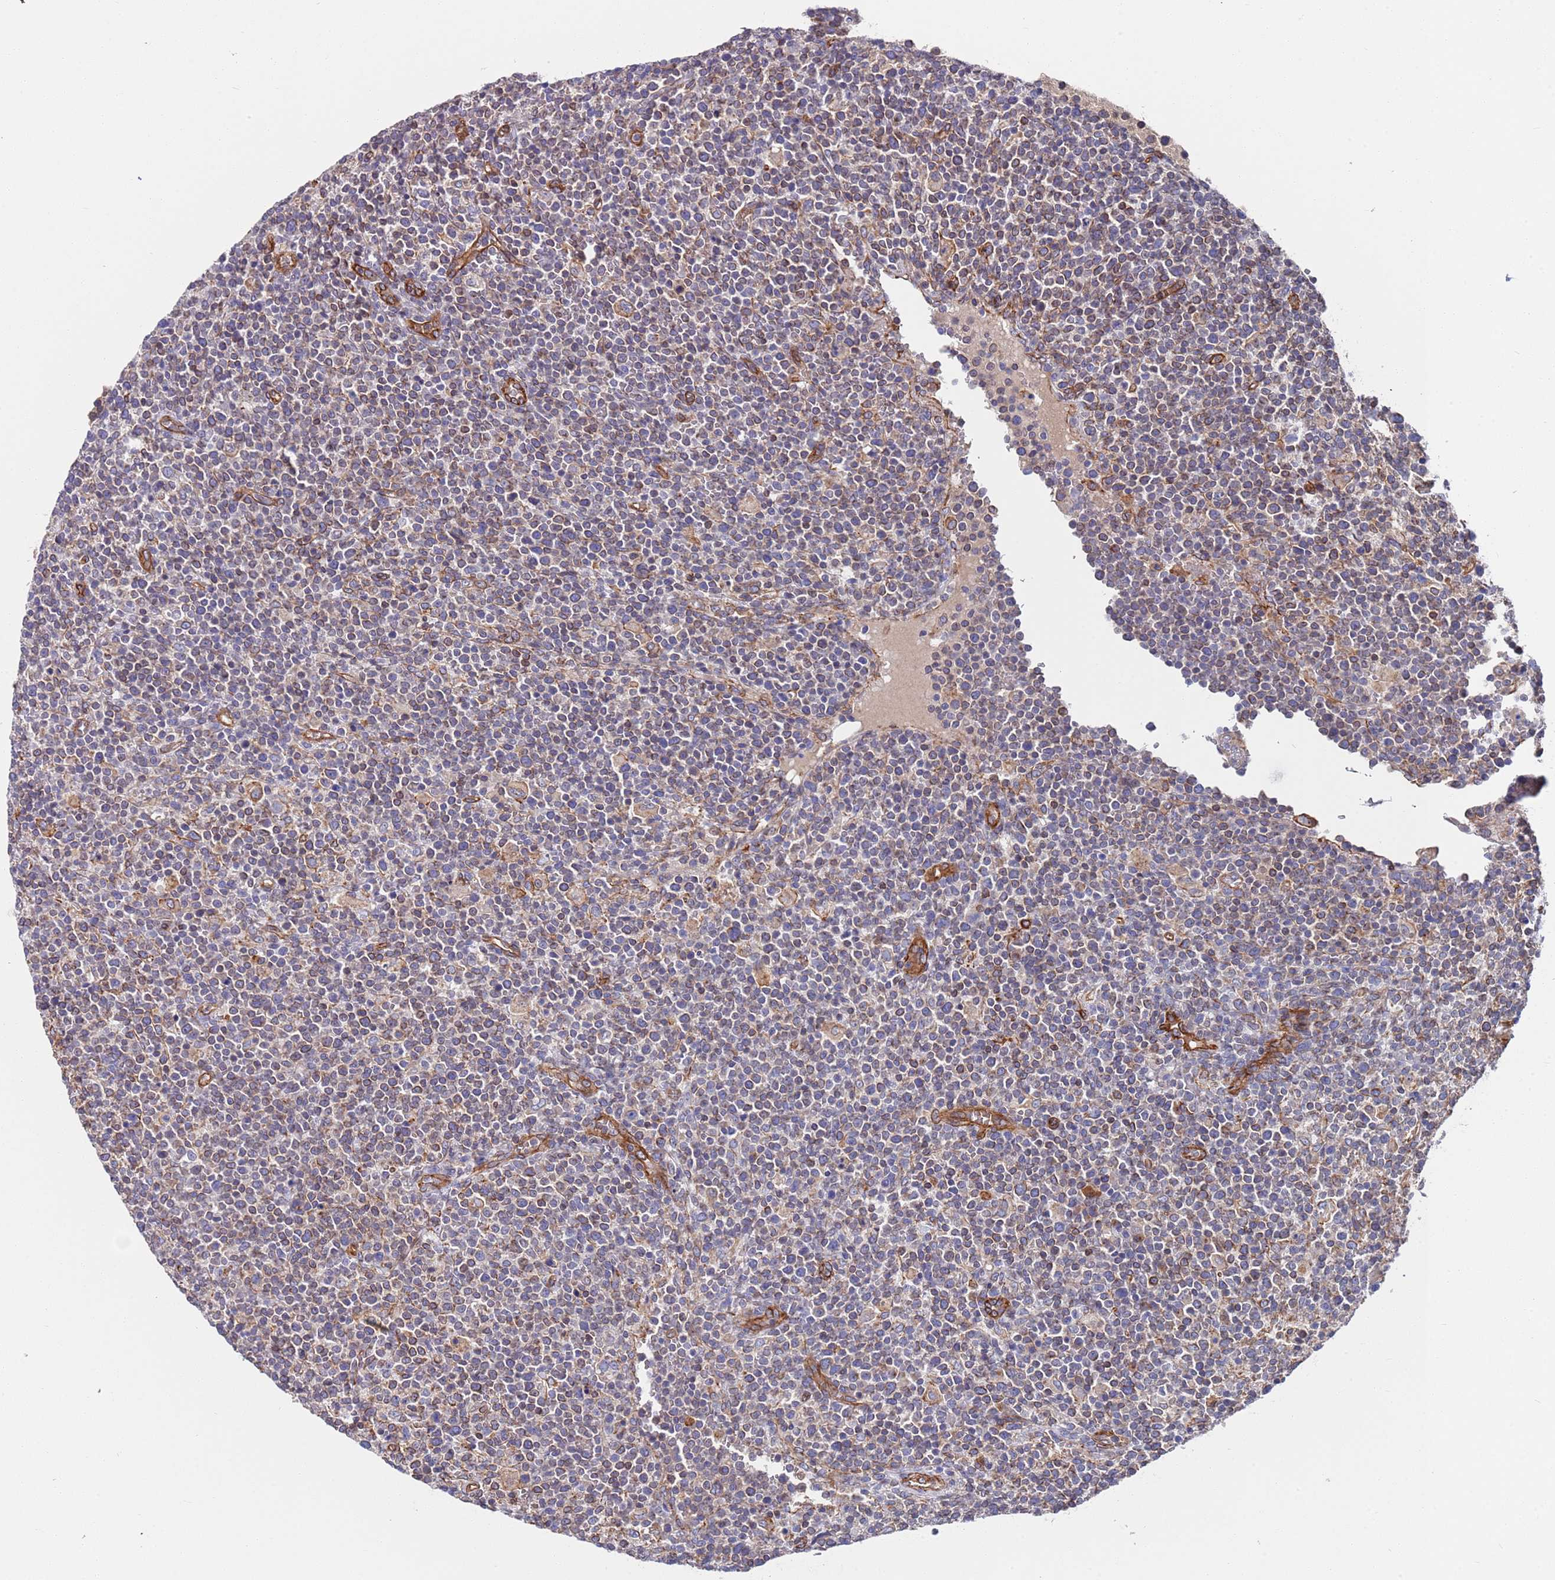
{"staining": {"intensity": "weak", "quantity": "25%-75%", "location": "cytoplasmic/membranous"}, "tissue": "lymphoma", "cell_type": "Tumor cells", "image_type": "cancer", "snomed": [{"axis": "morphology", "description": "Malignant lymphoma, non-Hodgkin's type, High grade"}, {"axis": "topography", "description": "Lymph node"}], "caption": "Immunohistochemical staining of lymphoma shows low levels of weak cytoplasmic/membranous protein expression in approximately 25%-75% of tumor cells.", "gene": "JAKMIP2", "patient": {"sex": "male", "age": 61}}